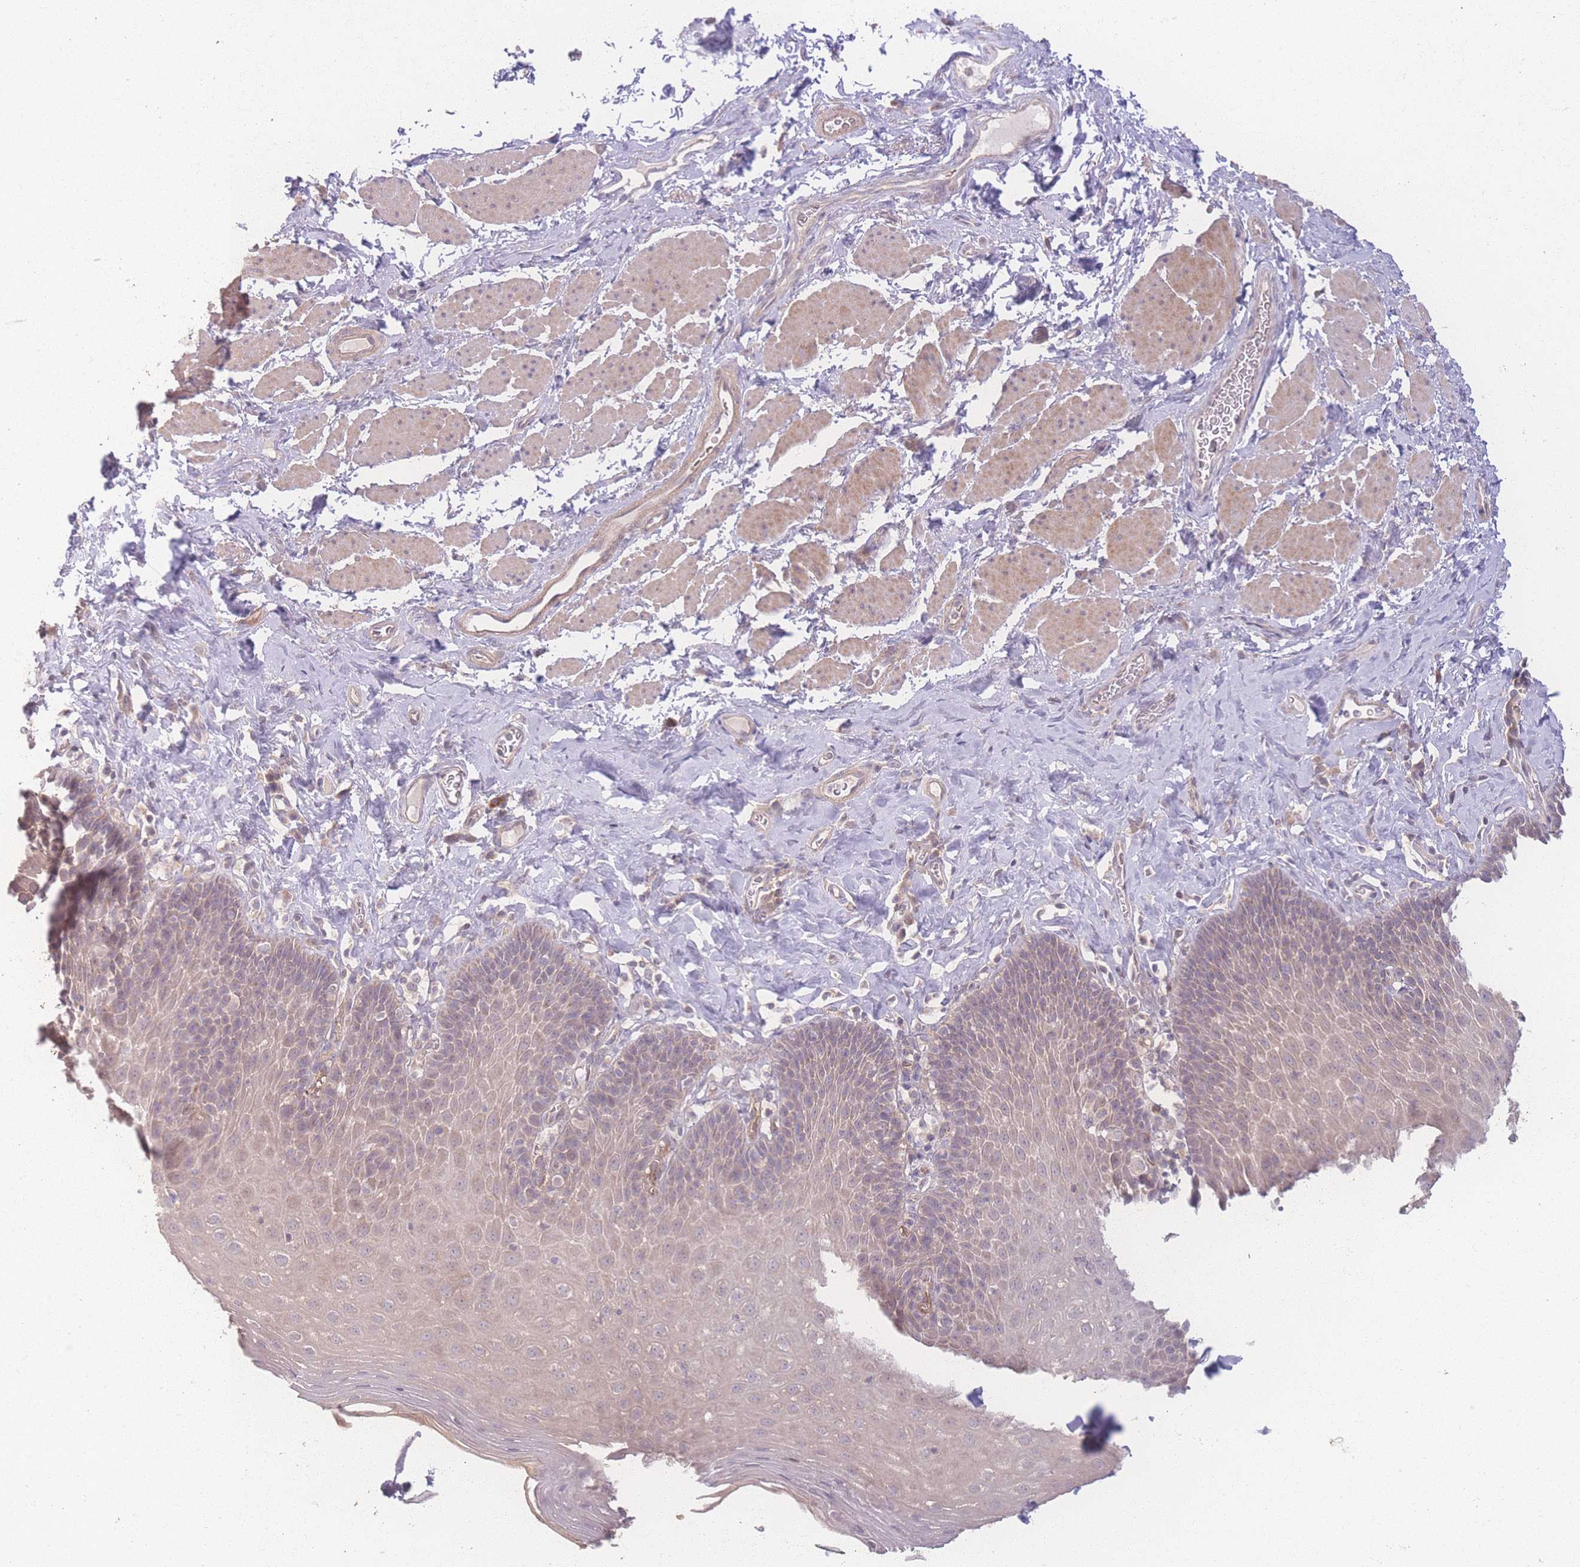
{"staining": {"intensity": "weak", "quantity": ">75%", "location": "cytoplasmic/membranous"}, "tissue": "esophagus", "cell_type": "Squamous epithelial cells", "image_type": "normal", "snomed": [{"axis": "morphology", "description": "Normal tissue, NOS"}, {"axis": "topography", "description": "Esophagus"}], "caption": "Squamous epithelial cells demonstrate low levels of weak cytoplasmic/membranous staining in about >75% of cells in unremarkable esophagus.", "gene": "INSR", "patient": {"sex": "female", "age": 61}}